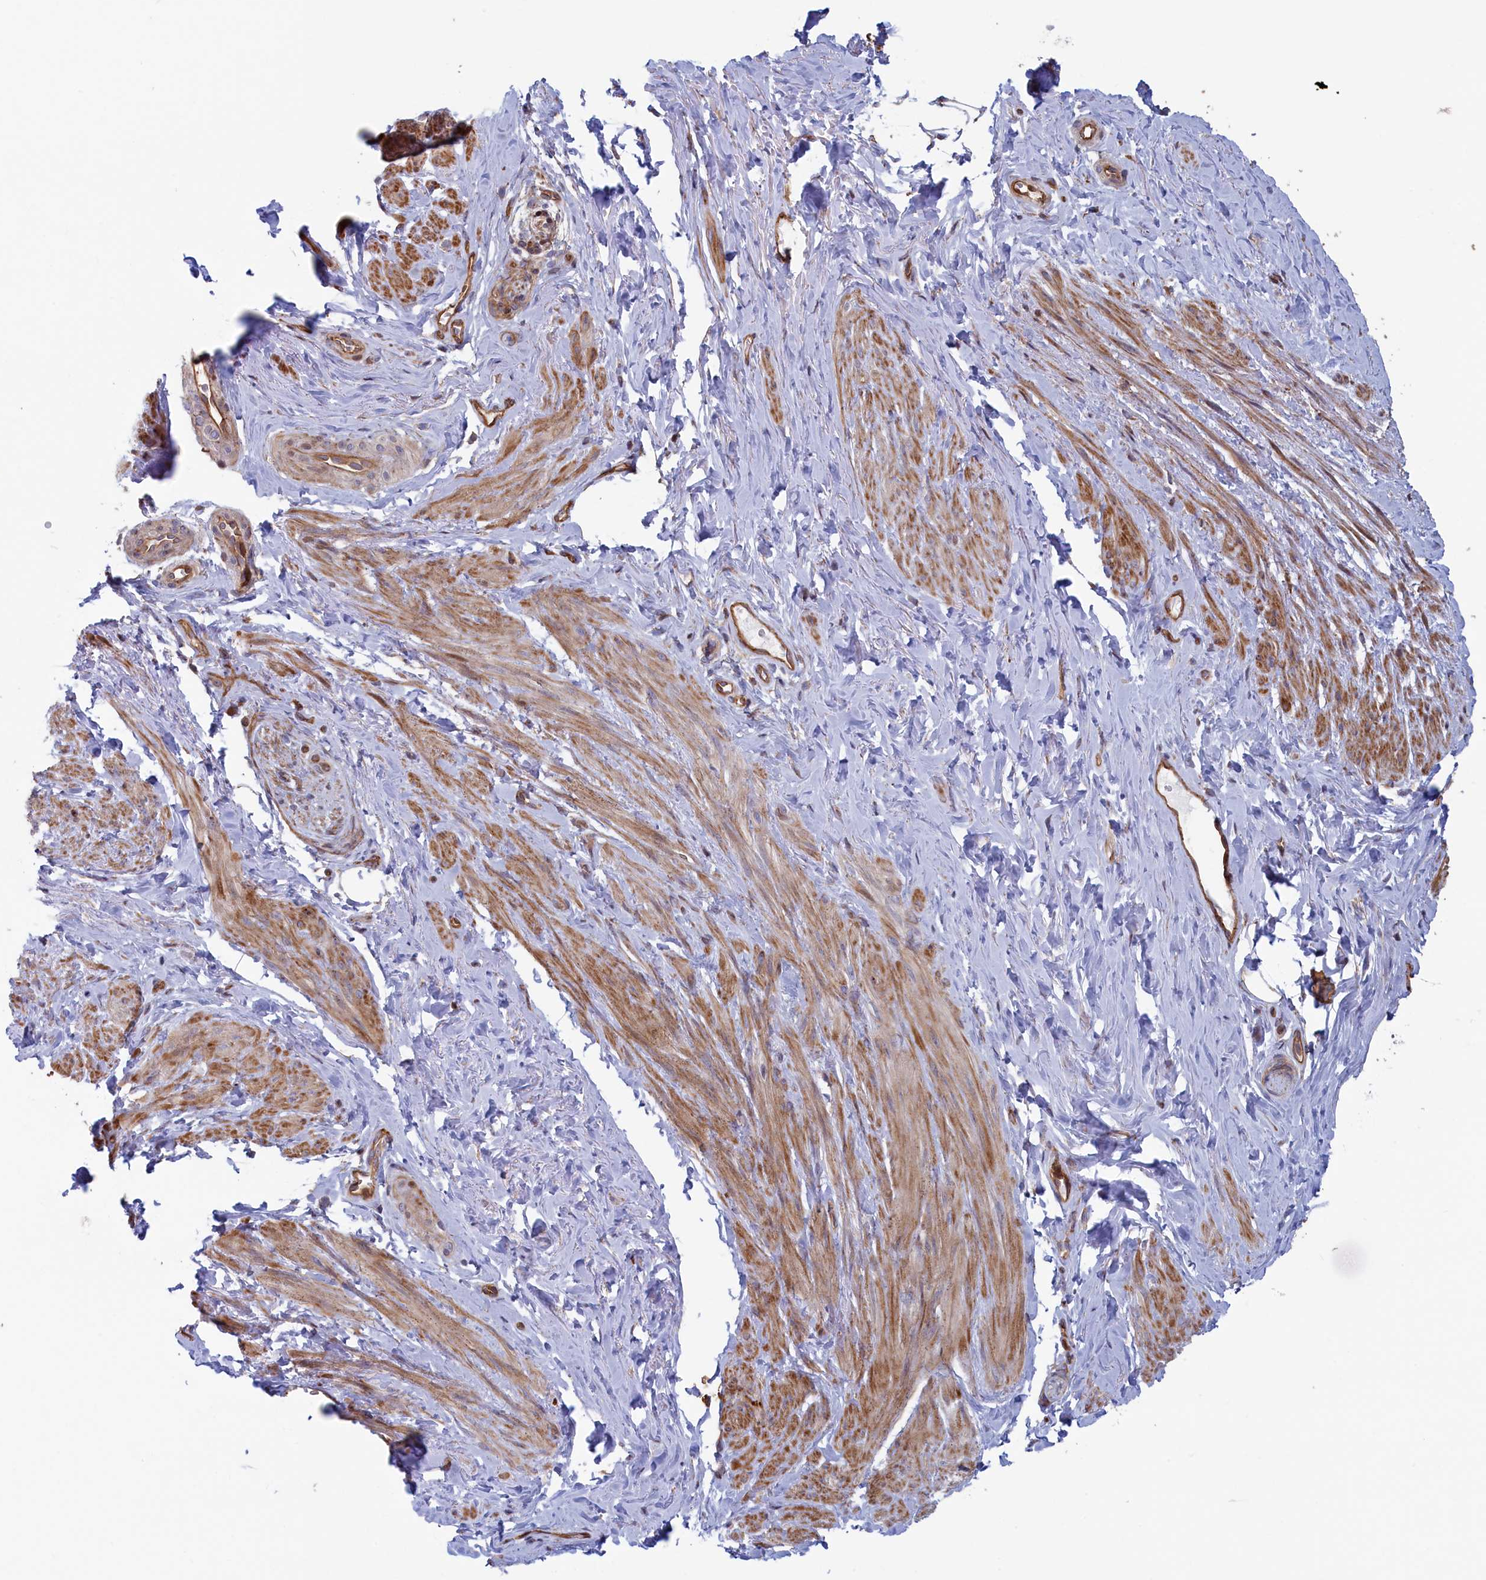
{"staining": {"intensity": "moderate", "quantity": "25%-75%", "location": "cytoplasmic/membranous"}, "tissue": "smooth muscle", "cell_type": "Smooth muscle cells", "image_type": "normal", "snomed": [{"axis": "morphology", "description": "Normal tissue, NOS"}, {"axis": "topography", "description": "Smooth muscle"}, {"axis": "topography", "description": "Peripheral nerve tissue"}], "caption": "A medium amount of moderate cytoplasmic/membranous staining is seen in about 25%-75% of smooth muscle cells in benign smooth muscle.", "gene": "RILPL1", "patient": {"sex": "male", "age": 69}}